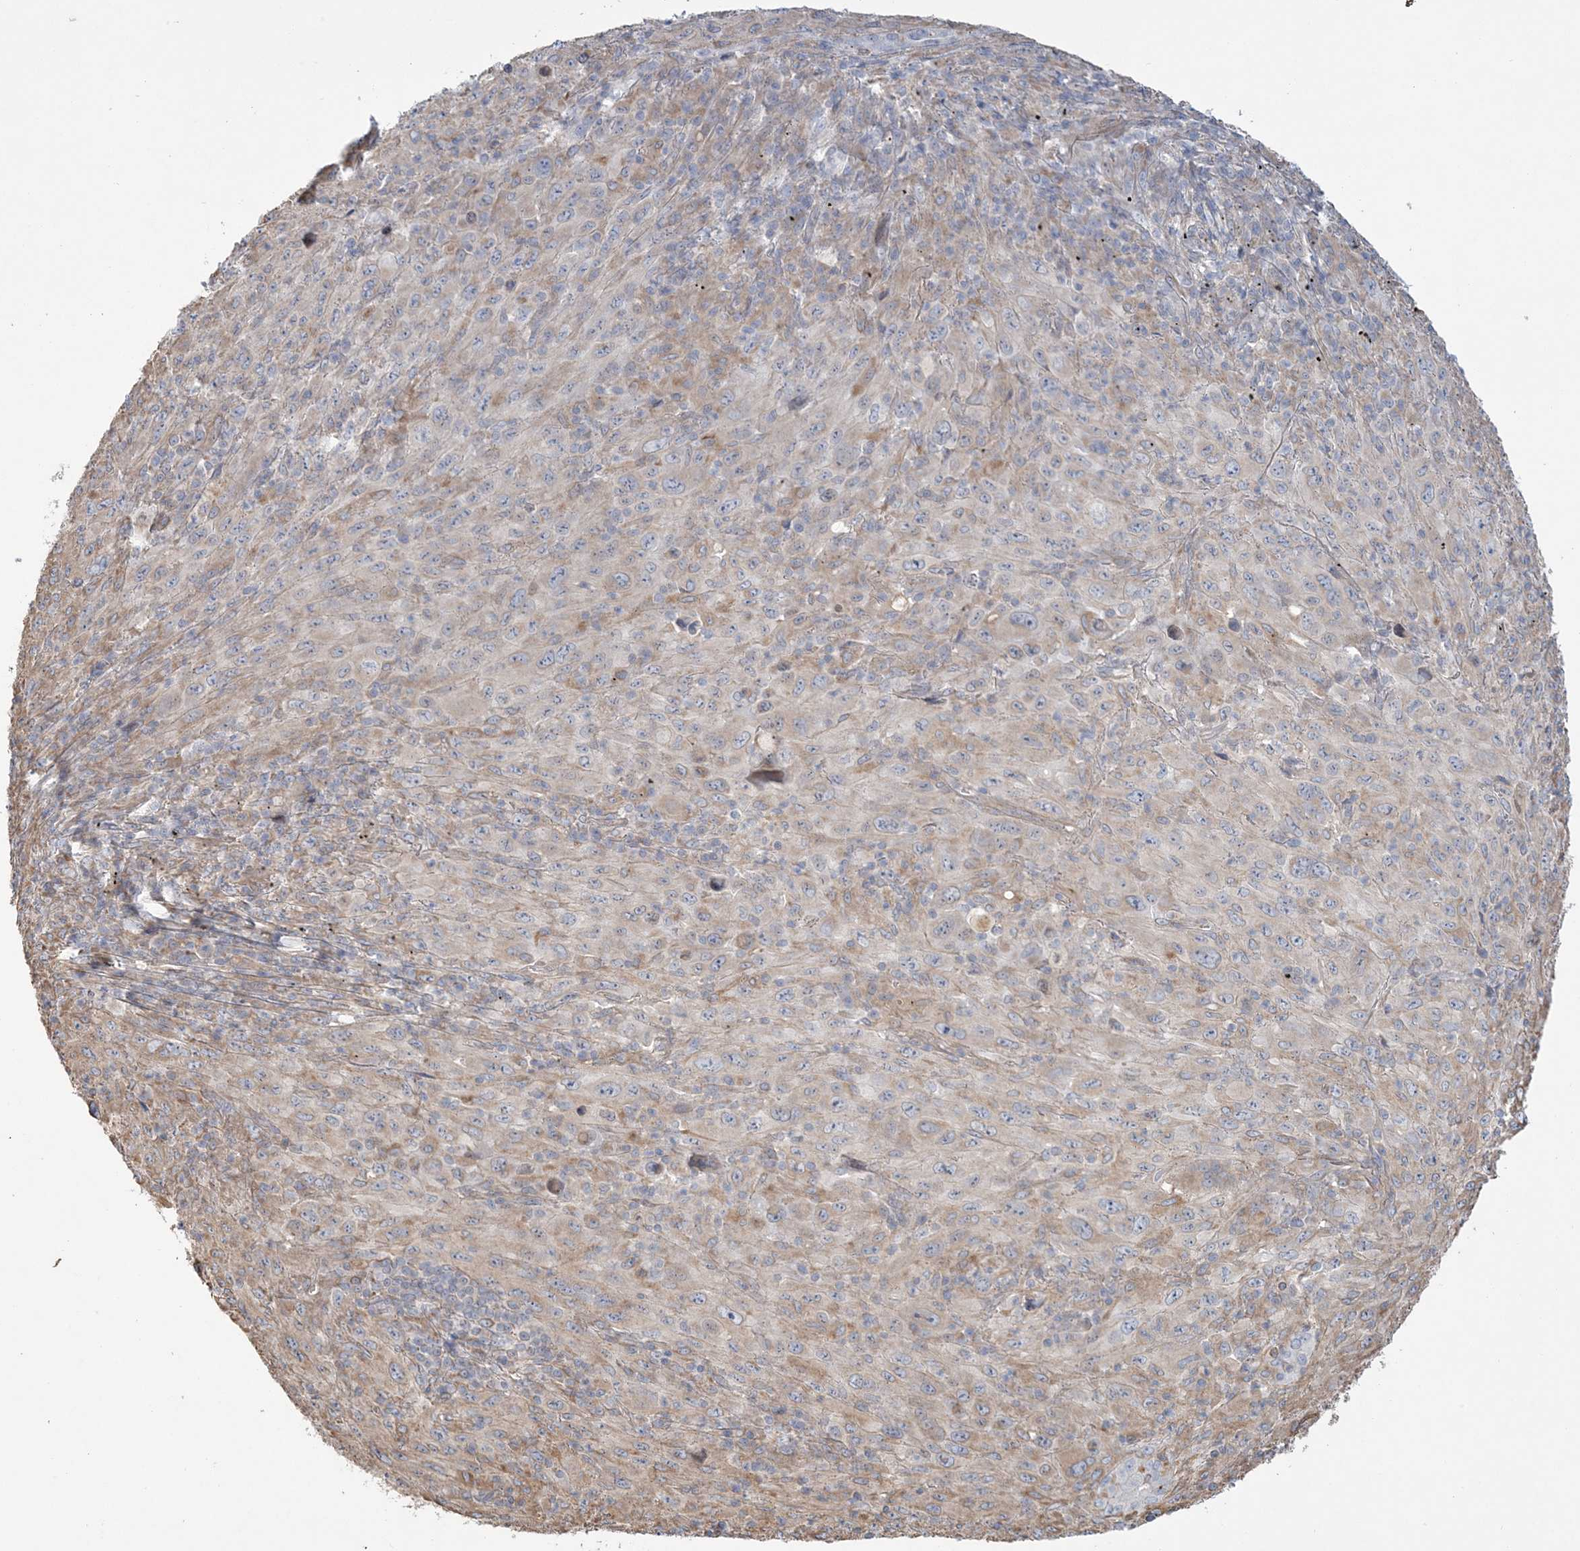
{"staining": {"intensity": "weak", "quantity": "25%-75%", "location": "cytoplasmic/membranous"}, "tissue": "melanoma", "cell_type": "Tumor cells", "image_type": "cancer", "snomed": [{"axis": "morphology", "description": "Malignant melanoma, Metastatic site"}, {"axis": "topography", "description": "Skin"}], "caption": "Brown immunohistochemical staining in human malignant melanoma (metastatic site) displays weak cytoplasmic/membranous positivity in approximately 25%-75% of tumor cells.", "gene": "ZNF821", "patient": {"sex": "female", "age": 56}}